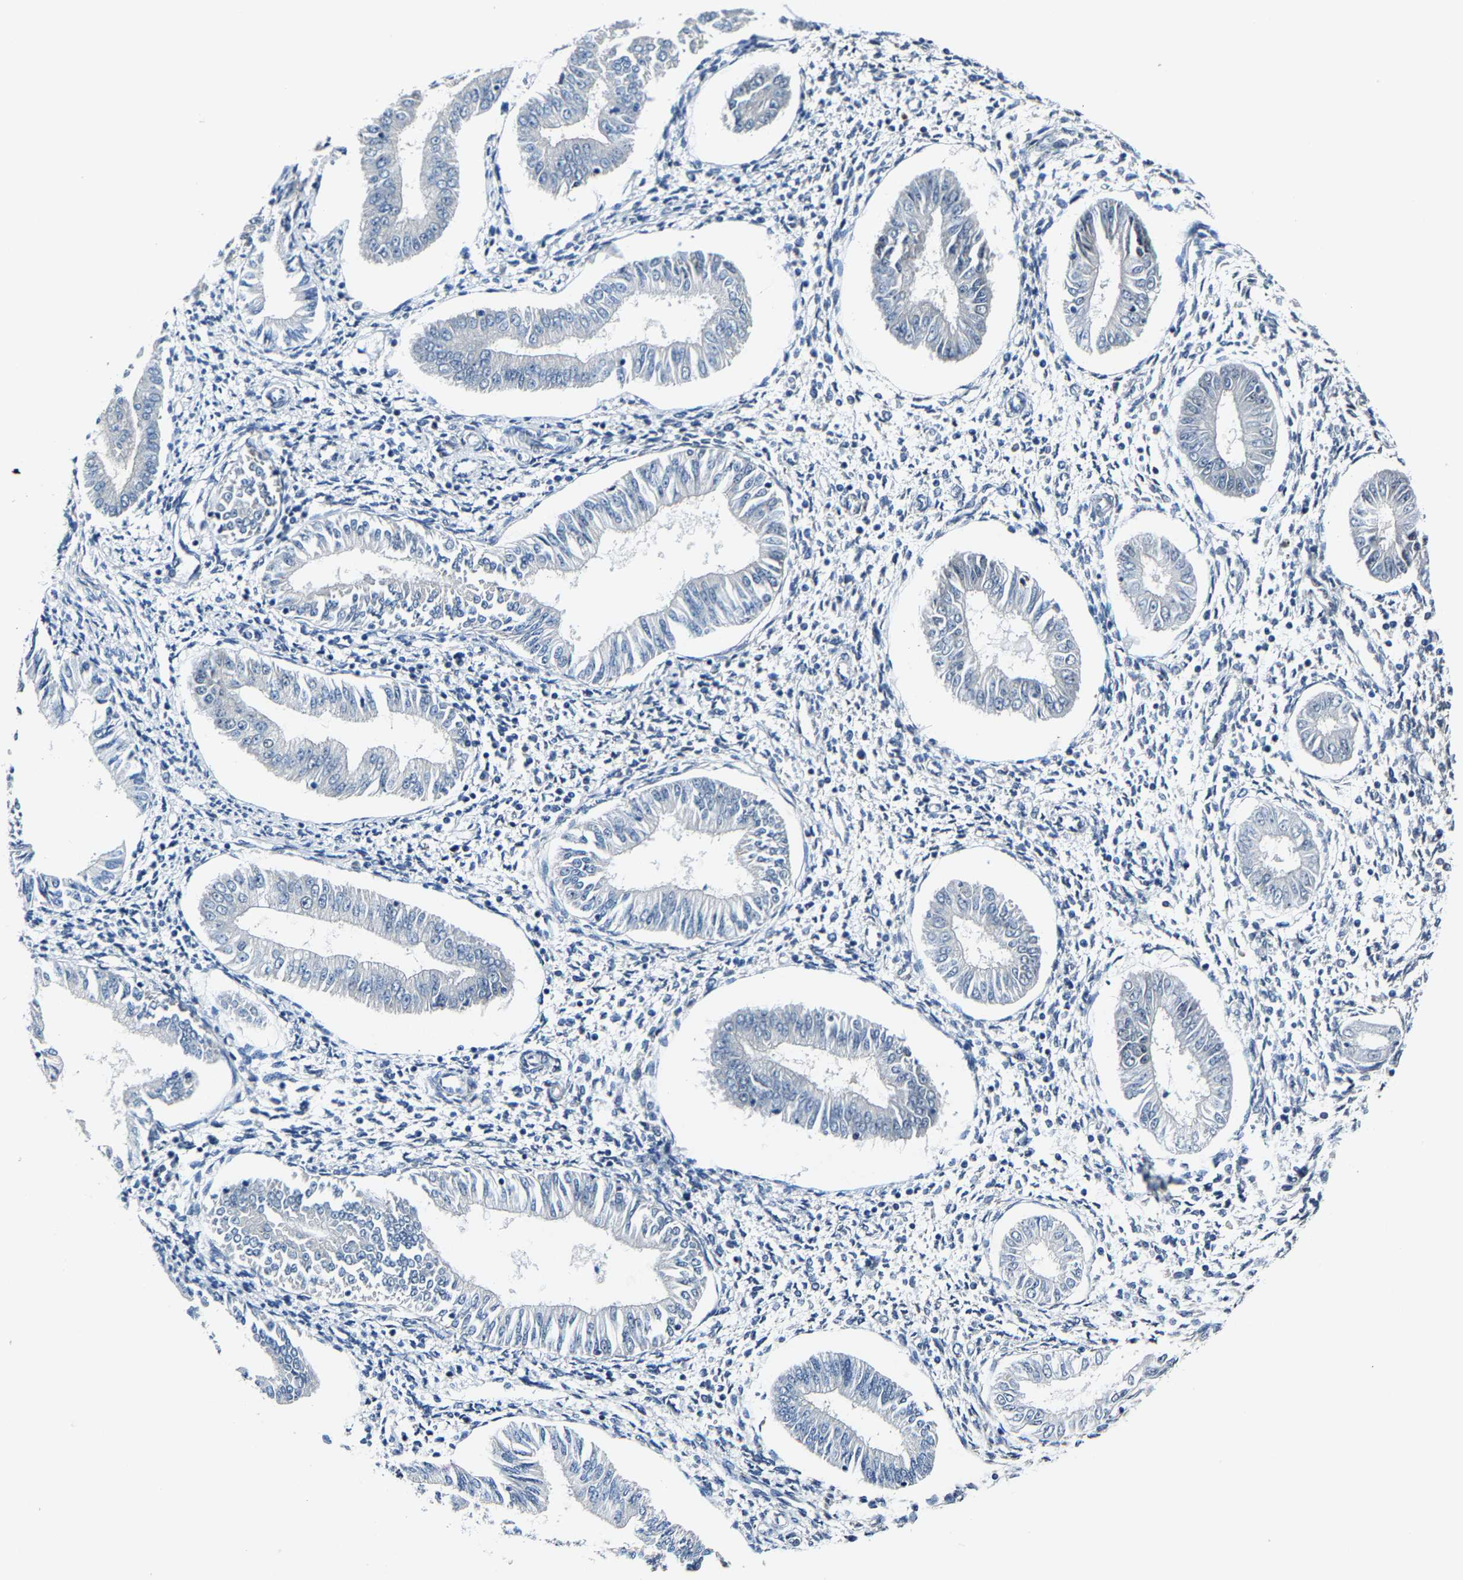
{"staining": {"intensity": "negative", "quantity": "none", "location": "none"}, "tissue": "endometrium", "cell_type": "Cells in endometrial stroma", "image_type": "normal", "snomed": [{"axis": "morphology", "description": "Normal tissue, NOS"}, {"axis": "topography", "description": "Endometrium"}], "caption": "This is a micrograph of immunohistochemistry (IHC) staining of benign endometrium, which shows no staining in cells in endometrial stroma. (DAB (3,3'-diaminobenzidine) IHC with hematoxylin counter stain).", "gene": "METTL1", "patient": {"sex": "female", "age": 50}}